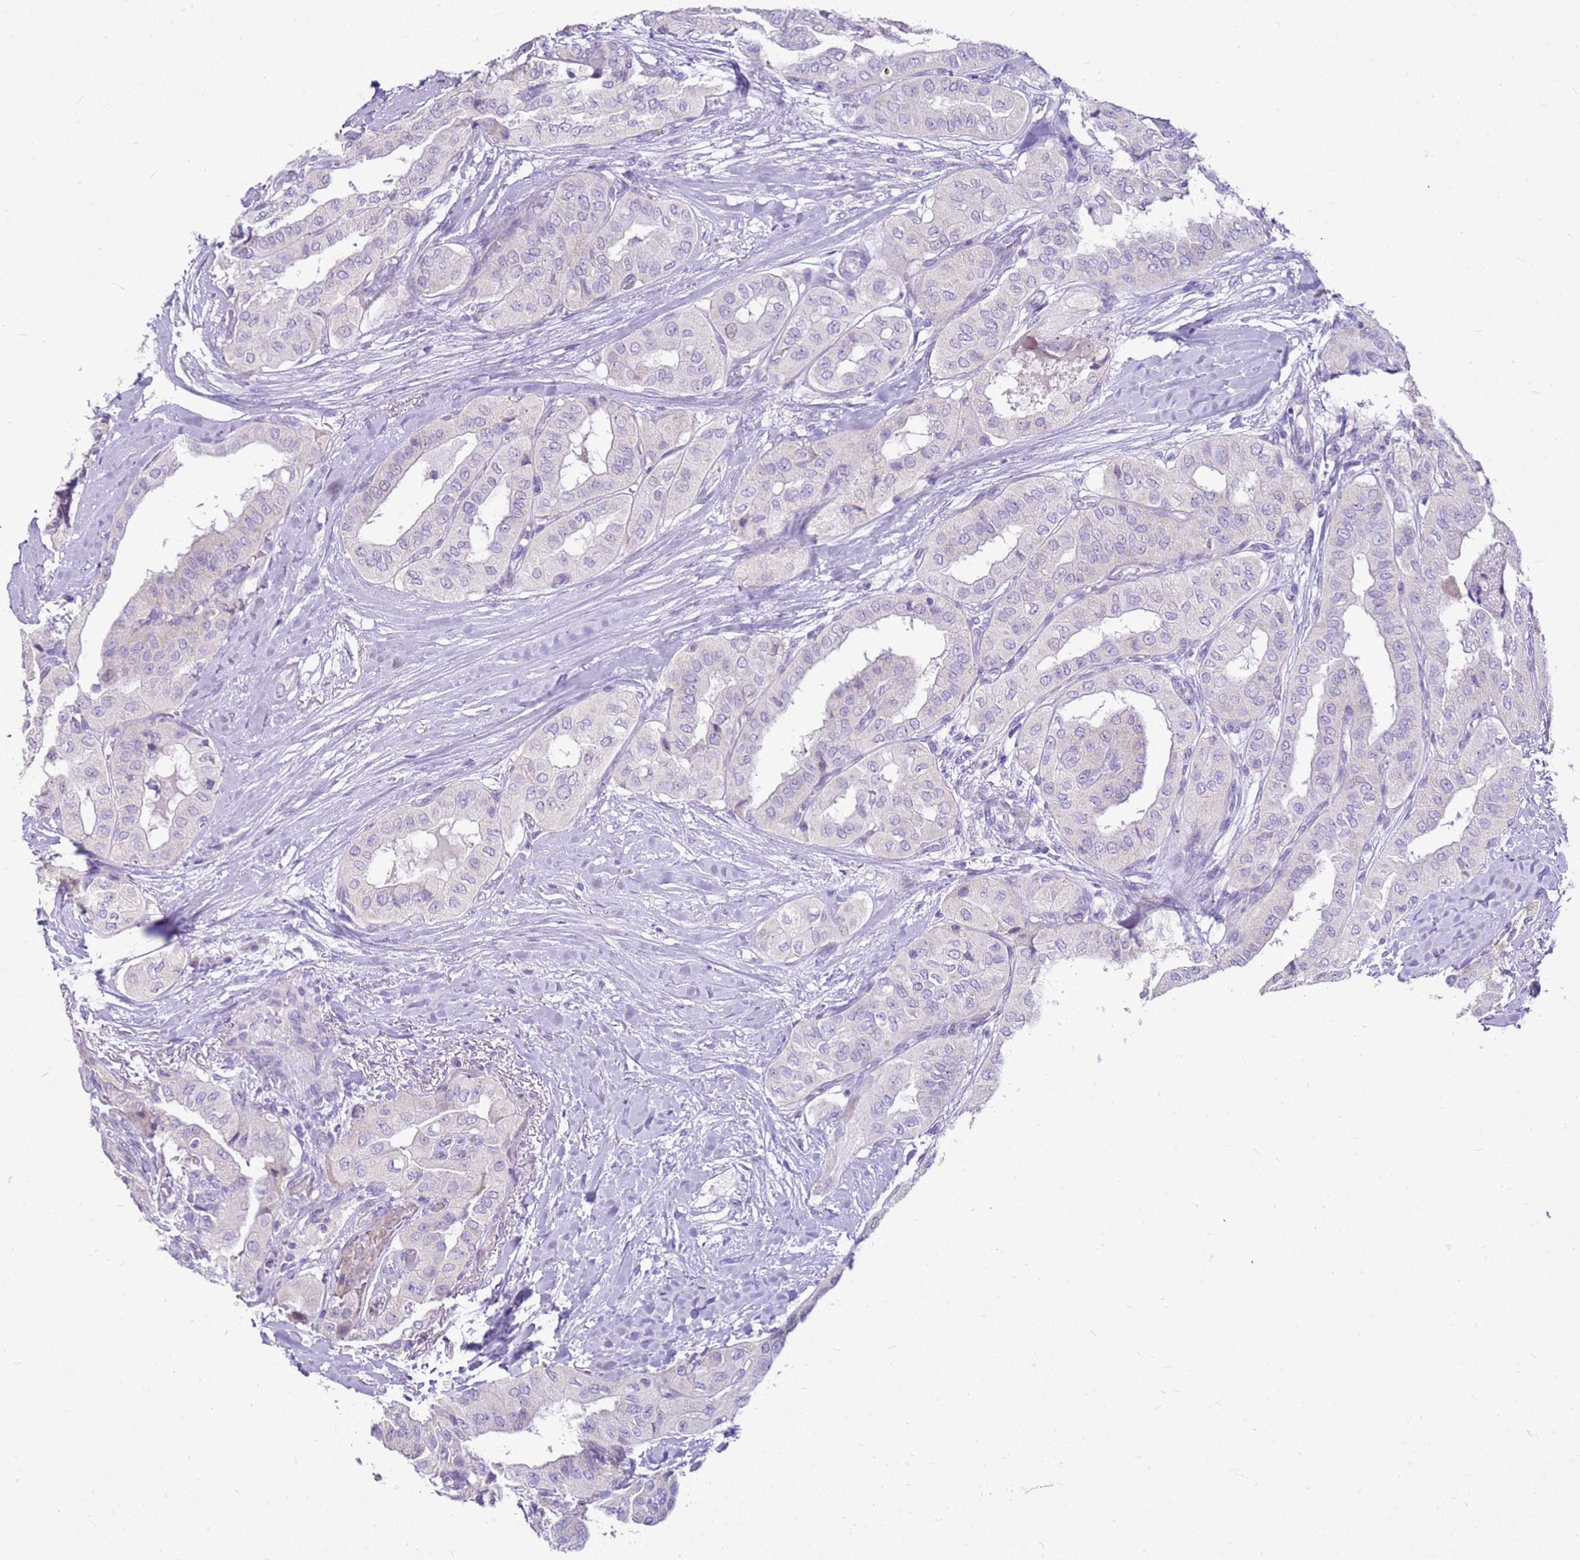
{"staining": {"intensity": "negative", "quantity": "none", "location": "none"}, "tissue": "thyroid cancer", "cell_type": "Tumor cells", "image_type": "cancer", "snomed": [{"axis": "morphology", "description": "Papillary adenocarcinoma, NOS"}, {"axis": "topography", "description": "Thyroid gland"}], "caption": "High power microscopy histopathology image of an immunohistochemistry image of papillary adenocarcinoma (thyroid), revealing no significant expression in tumor cells.", "gene": "FABP2", "patient": {"sex": "female", "age": 59}}